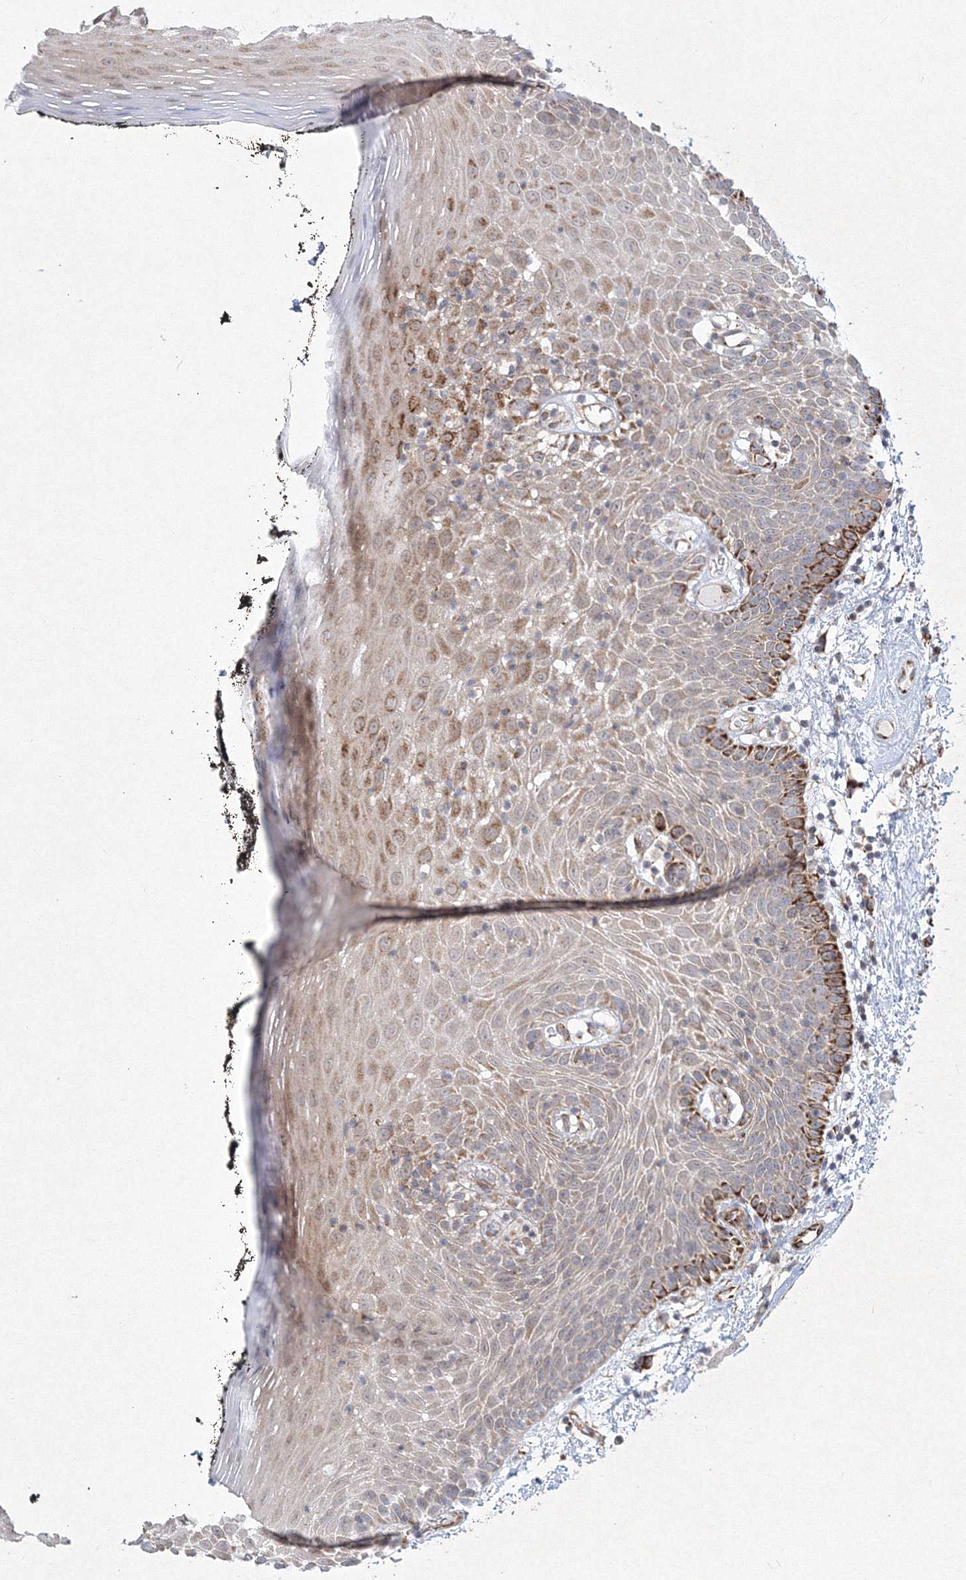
{"staining": {"intensity": "strong", "quantity": "<25%", "location": "cytoplasmic/membranous"}, "tissue": "oral mucosa", "cell_type": "Squamous epithelial cells", "image_type": "normal", "snomed": [{"axis": "morphology", "description": "Normal tissue, NOS"}, {"axis": "topography", "description": "Oral tissue"}], "caption": "Squamous epithelial cells reveal strong cytoplasmic/membranous staining in approximately <25% of cells in normal oral mucosa.", "gene": "WDR49", "patient": {"sex": "male", "age": 74}}